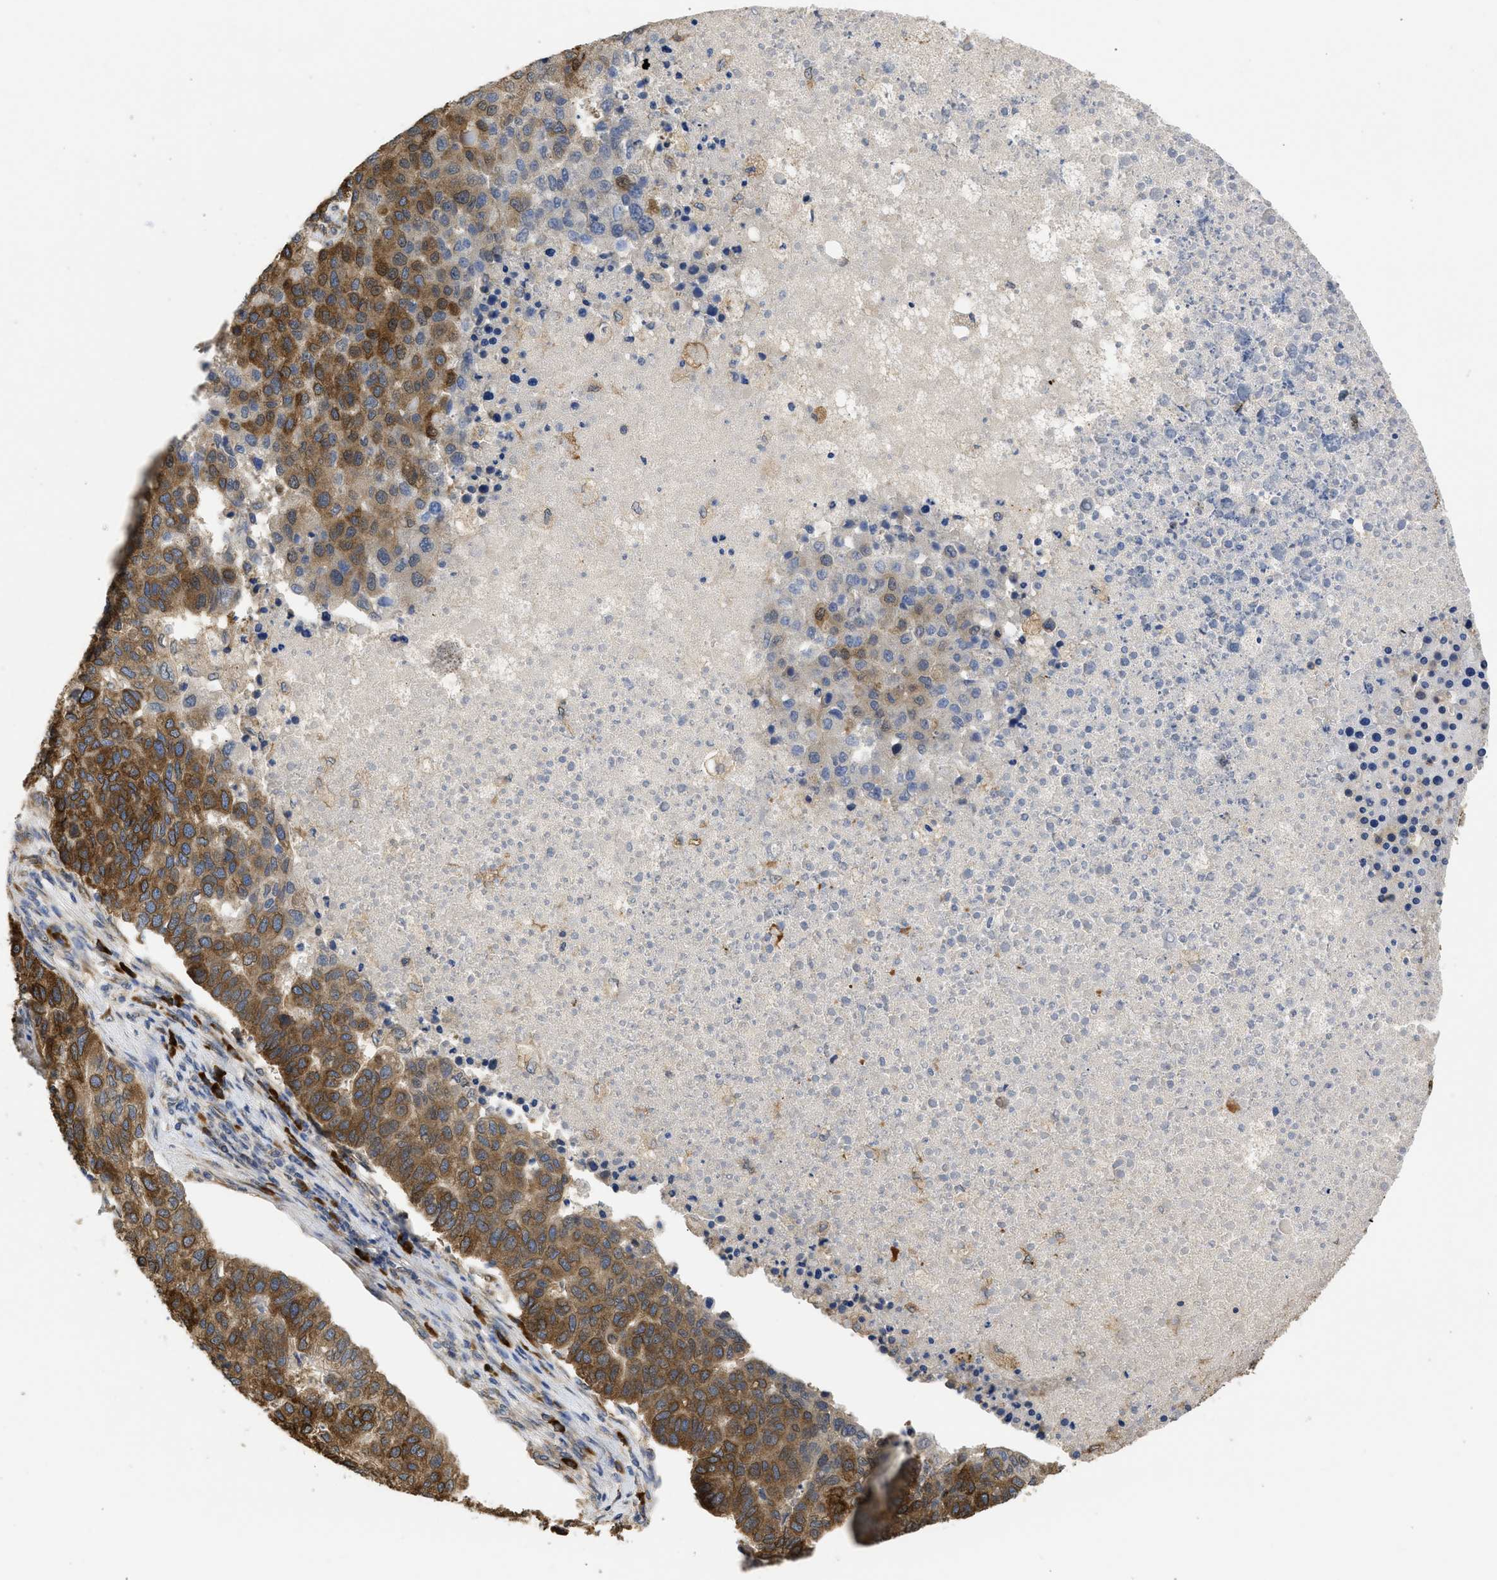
{"staining": {"intensity": "strong", "quantity": "25%-75%", "location": "cytoplasmic/membranous"}, "tissue": "pancreatic cancer", "cell_type": "Tumor cells", "image_type": "cancer", "snomed": [{"axis": "morphology", "description": "Adenocarcinoma, NOS"}, {"axis": "topography", "description": "Pancreas"}], "caption": "DAB (3,3'-diaminobenzidine) immunohistochemical staining of human pancreatic adenocarcinoma reveals strong cytoplasmic/membranous protein positivity in approximately 25%-75% of tumor cells.", "gene": "DNAJC1", "patient": {"sex": "female", "age": 61}}